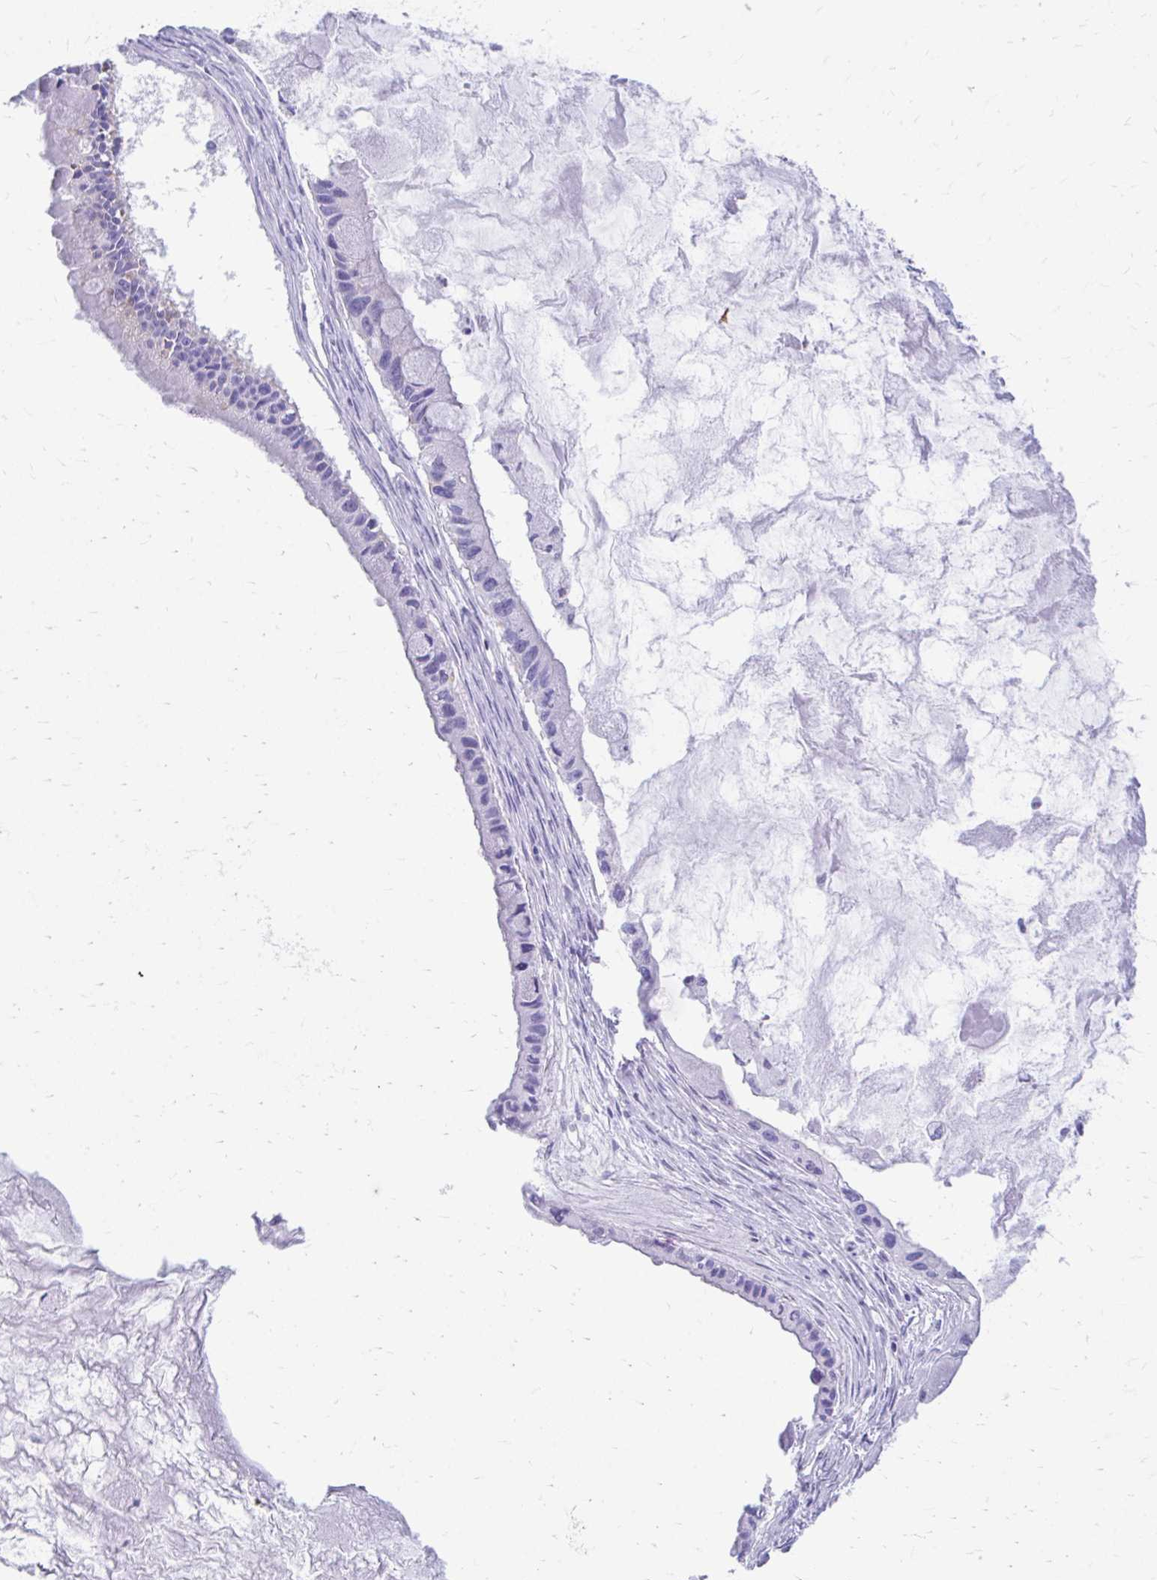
{"staining": {"intensity": "negative", "quantity": "none", "location": "none"}, "tissue": "ovarian cancer", "cell_type": "Tumor cells", "image_type": "cancer", "snomed": [{"axis": "morphology", "description": "Cystadenocarcinoma, mucinous, NOS"}, {"axis": "topography", "description": "Ovary"}], "caption": "Immunohistochemical staining of ovarian mucinous cystadenocarcinoma displays no significant staining in tumor cells.", "gene": "KRIT1", "patient": {"sex": "female", "age": 63}}